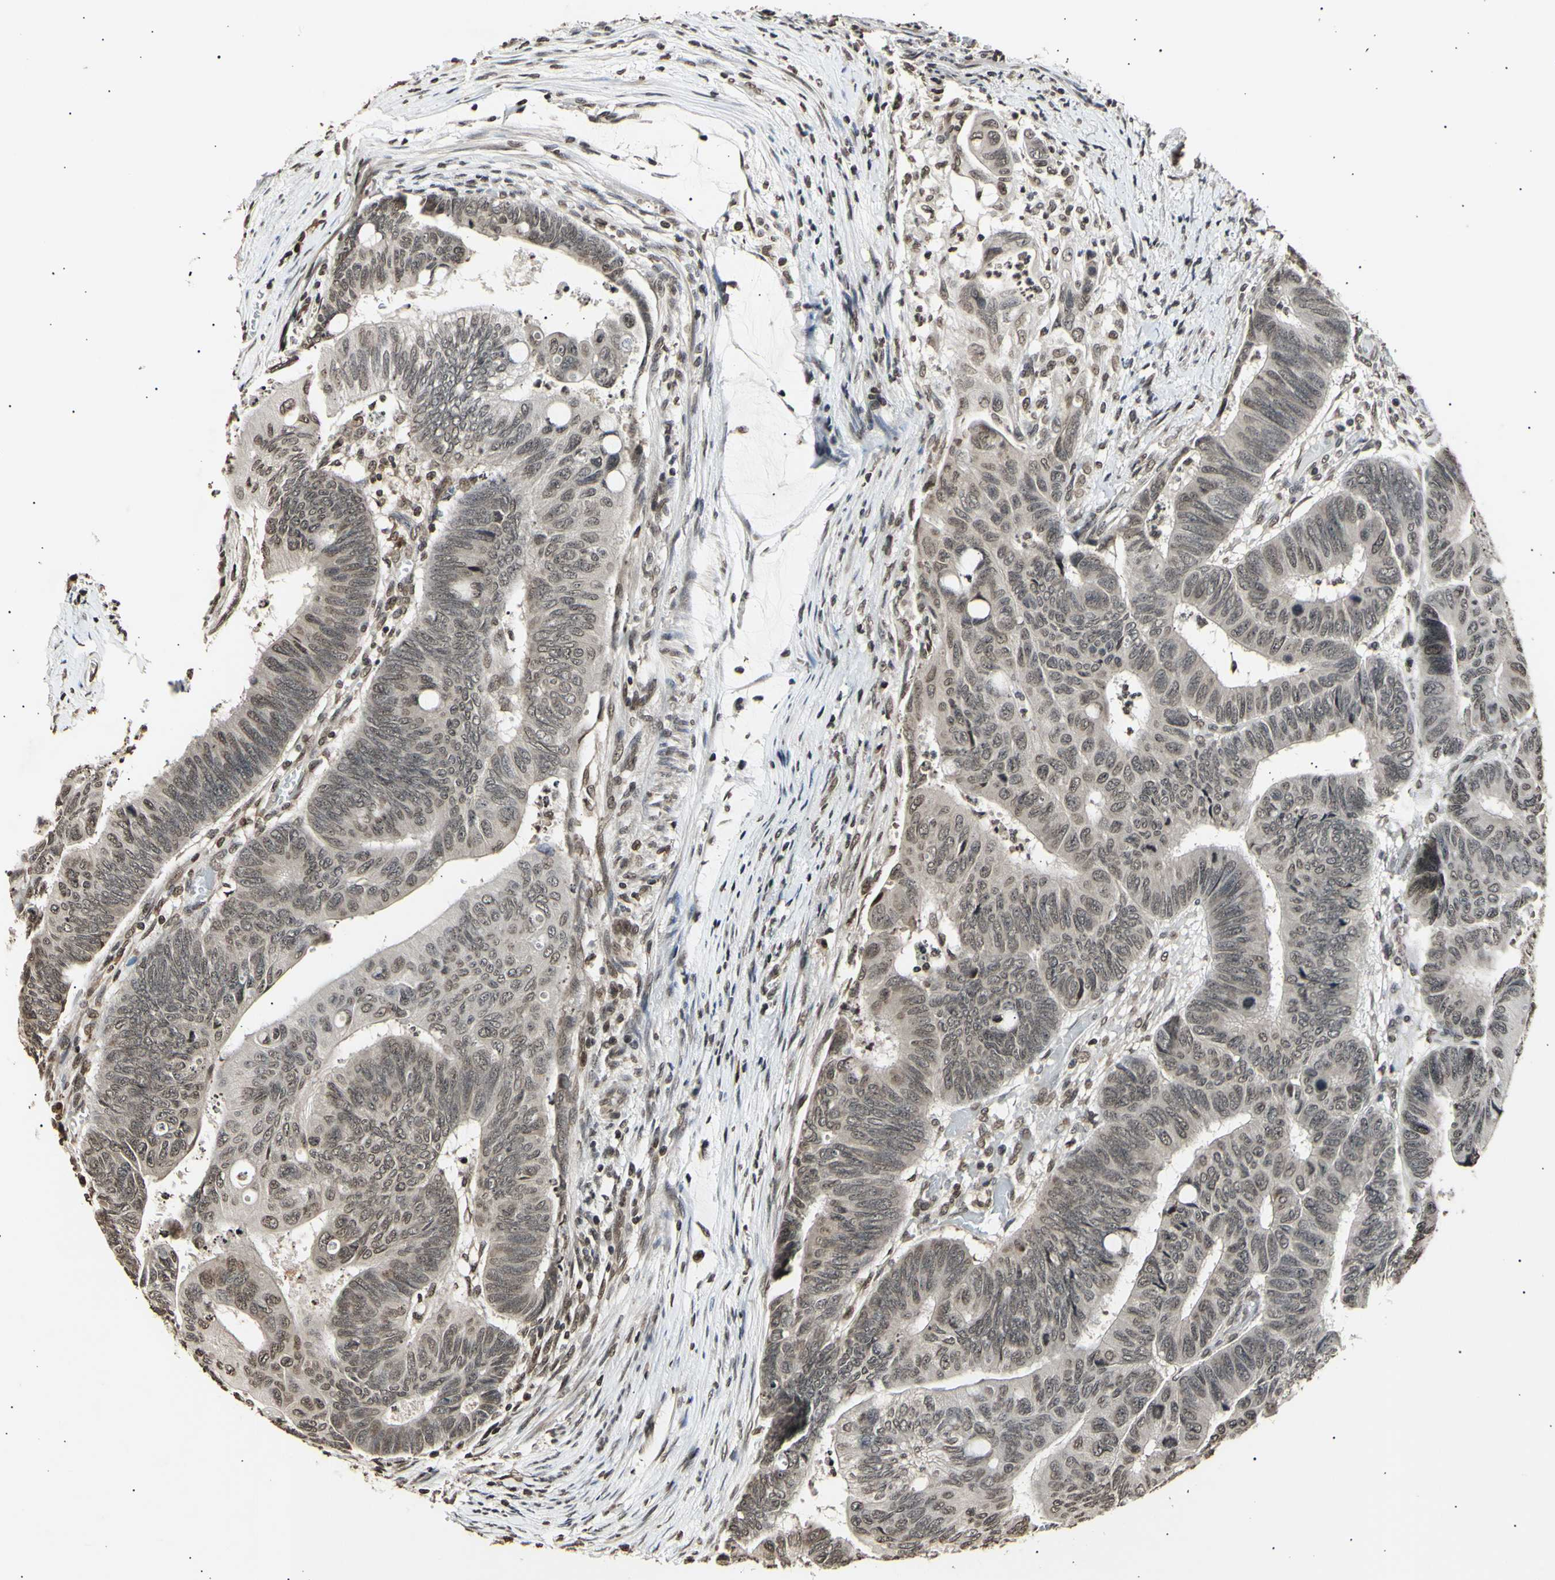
{"staining": {"intensity": "moderate", "quantity": ">75%", "location": "cytoplasmic/membranous,nuclear"}, "tissue": "colorectal cancer", "cell_type": "Tumor cells", "image_type": "cancer", "snomed": [{"axis": "morphology", "description": "Normal tissue, NOS"}, {"axis": "morphology", "description": "Adenocarcinoma, NOS"}, {"axis": "topography", "description": "Rectum"}, {"axis": "topography", "description": "Peripheral nerve tissue"}], "caption": "Colorectal cancer (adenocarcinoma) stained with a protein marker displays moderate staining in tumor cells.", "gene": "ANAPC7", "patient": {"sex": "male", "age": 92}}